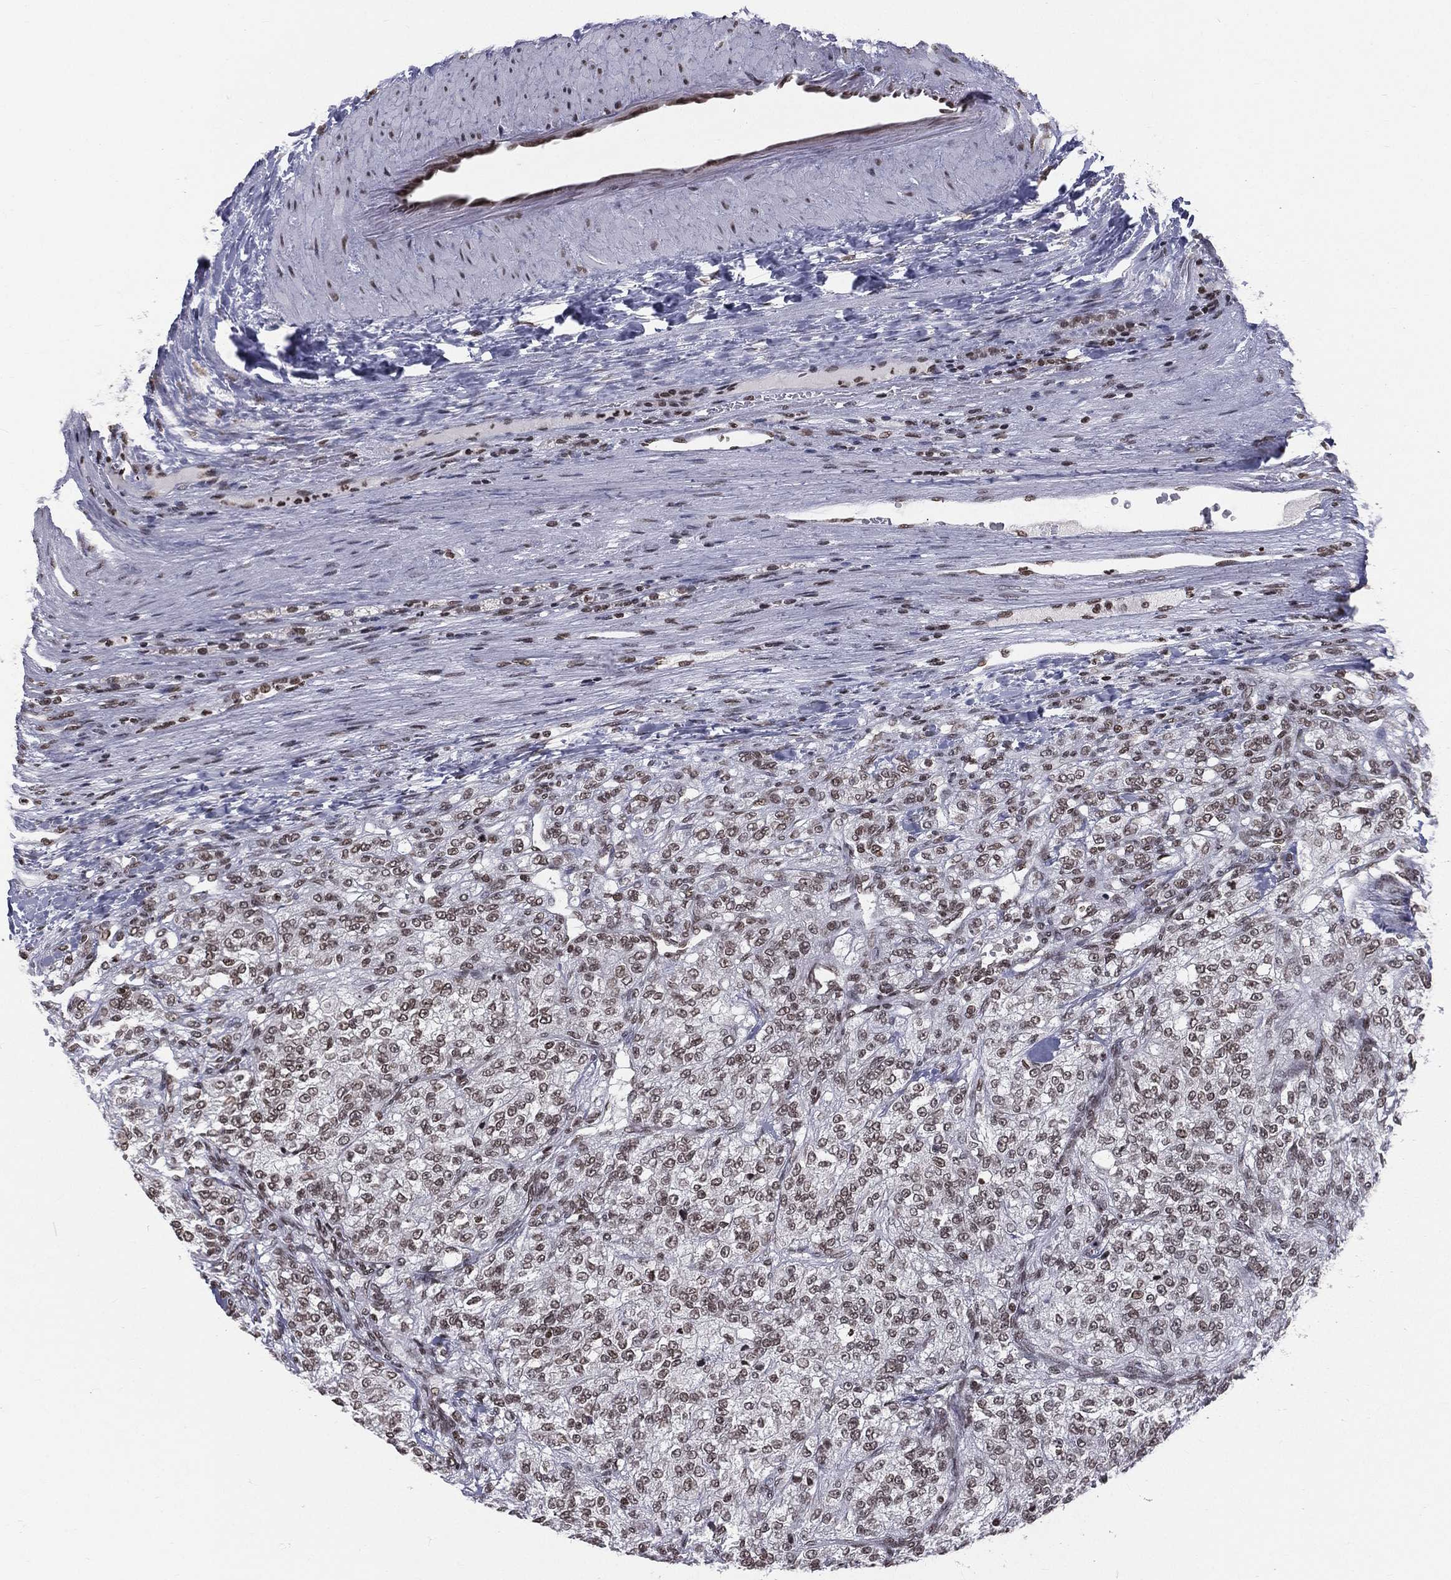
{"staining": {"intensity": "weak", "quantity": "25%-75%", "location": "nuclear"}, "tissue": "renal cancer", "cell_type": "Tumor cells", "image_type": "cancer", "snomed": [{"axis": "morphology", "description": "Adenocarcinoma, NOS"}, {"axis": "topography", "description": "Kidney"}], "caption": "Brown immunohistochemical staining in human renal cancer displays weak nuclear expression in approximately 25%-75% of tumor cells. The protein is shown in brown color, while the nuclei are stained blue.", "gene": "RFX7", "patient": {"sex": "female", "age": 63}}